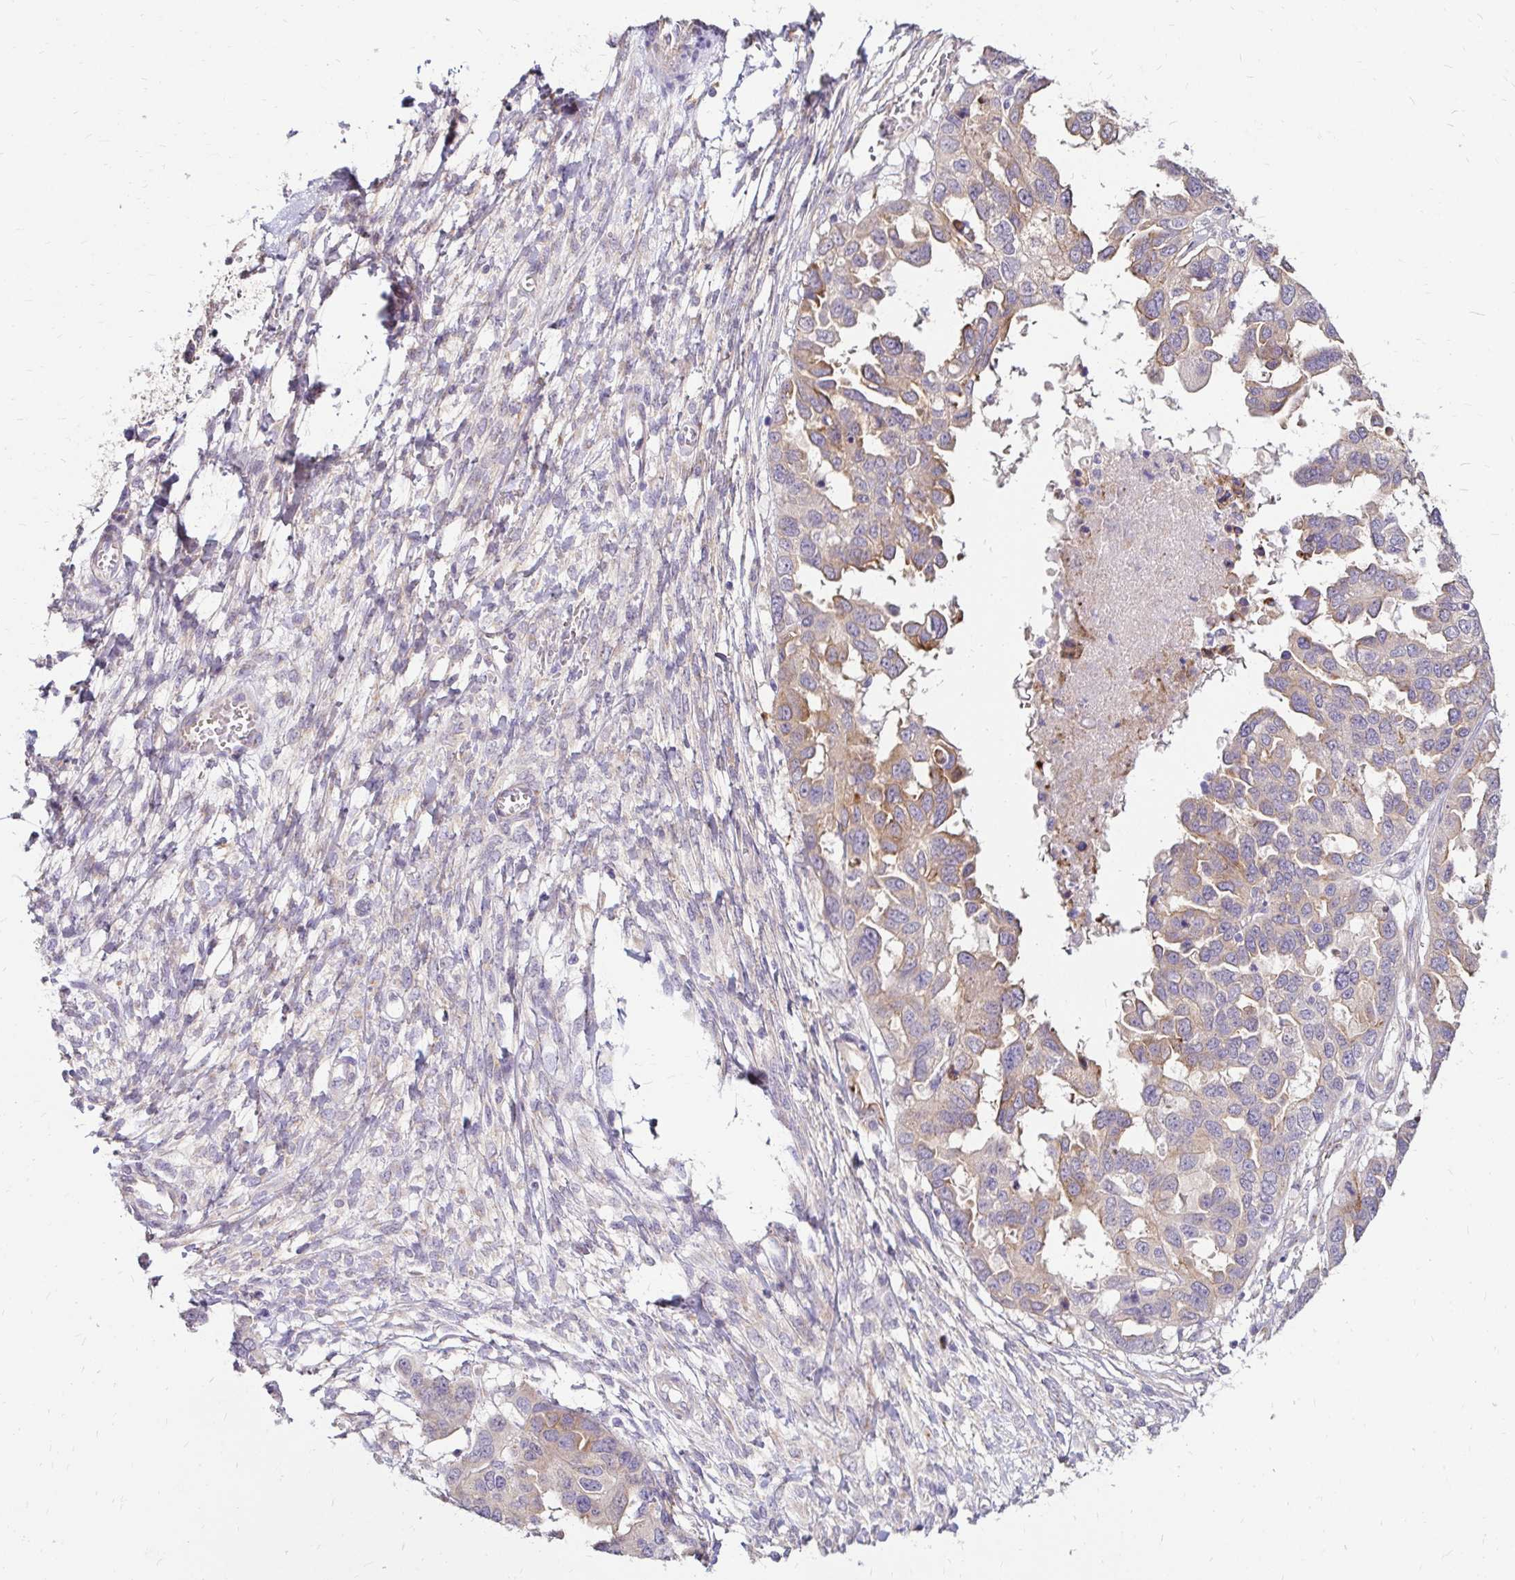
{"staining": {"intensity": "weak", "quantity": ">75%", "location": "cytoplasmic/membranous"}, "tissue": "ovarian cancer", "cell_type": "Tumor cells", "image_type": "cancer", "snomed": [{"axis": "morphology", "description": "Cystadenocarcinoma, serous, NOS"}, {"axis": "topography", "description": "Ovary"}], "caption": "Protein expression analysis of ovarian serous cystadenocarcinoma displays weak cytoplasmic/membranous expression in about >75% of tumor cells.", "gene": "PRIMA1", "patient": {"sex": "female", "age": 53}}